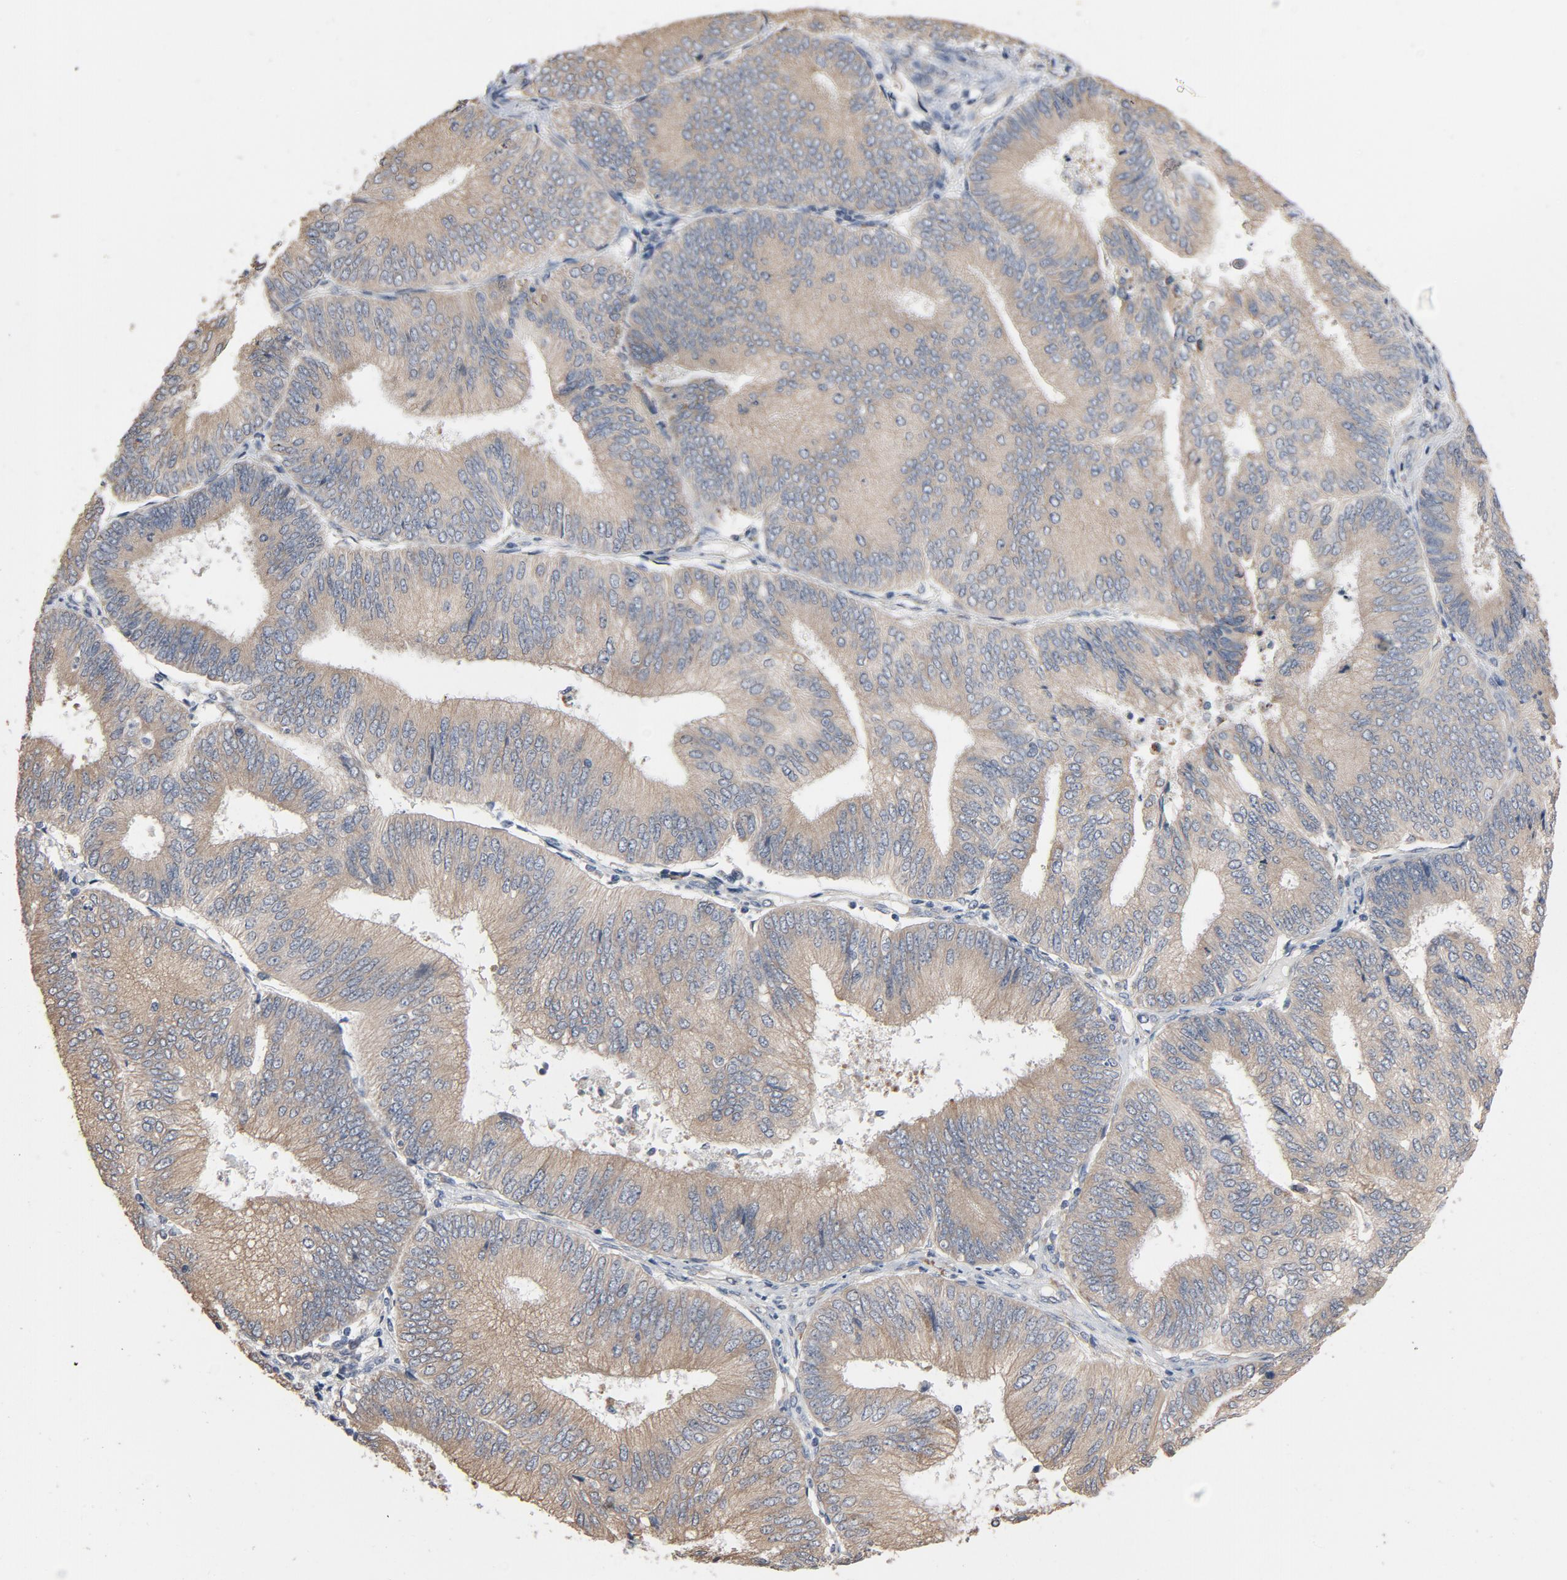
{"staining": {"intensity": "moderate", "quantity": ">75%", "location": "cytoplasmic/membranous"}, "tissue": "endometrial cancer", "cell_type": "Tumor cells", "image_type": "cancer", "snomed": [{"axis": "morphology", "description": "Adenocarcinoma, NOS"}, {"axis": "topography", "description": "Endometrium"}], "caption": "Moderate cytoplasmic/membranous staining for a protein is appreciated in about >75% of tumor cells of adenocarcinoma (endometrial) using IHC.", "gene": "TLR4", "patient": {"sex": "female", "age": 55}}